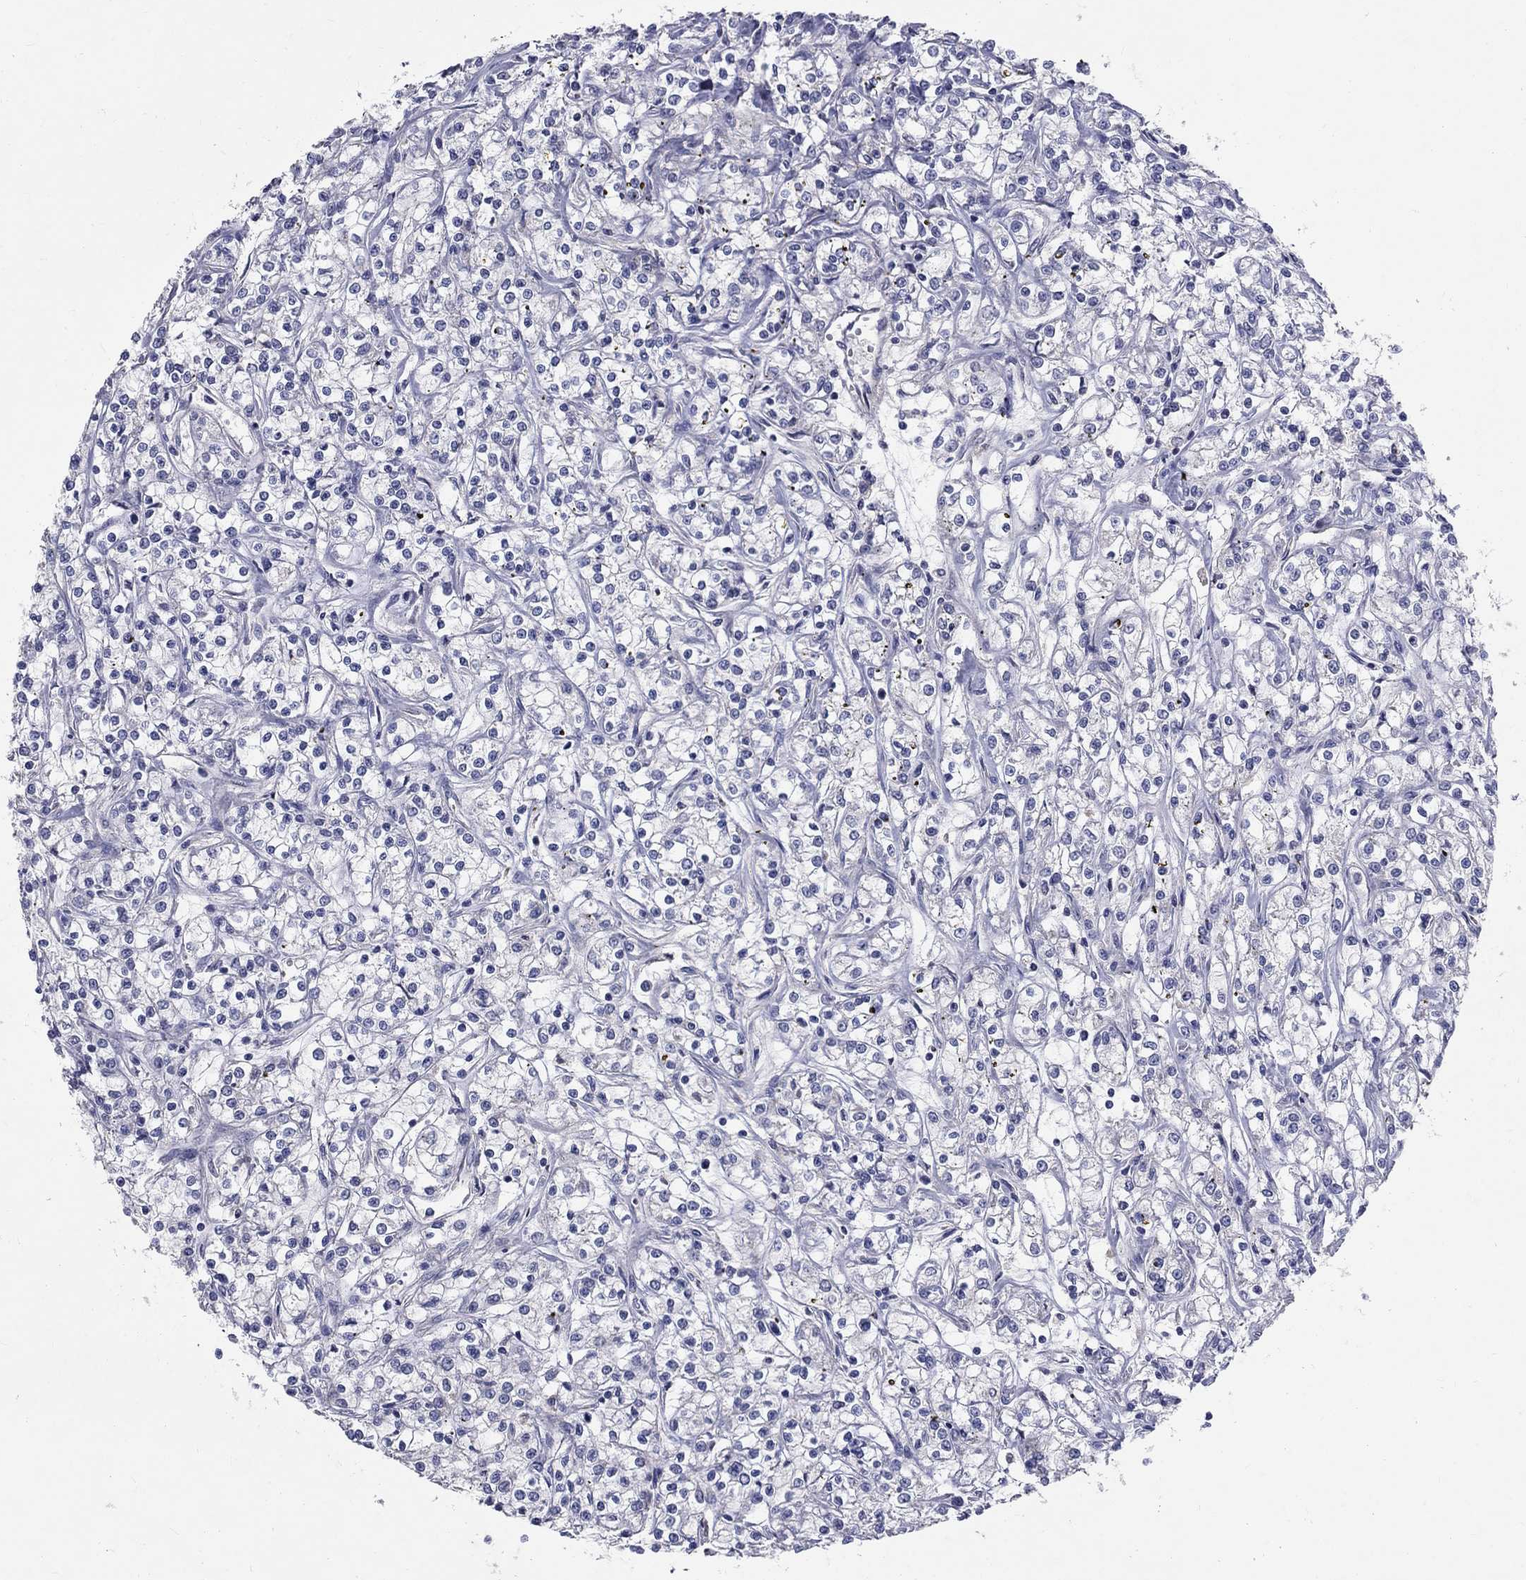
{"staining": {"intensity": "negative", "quantity": "none", "location": "none"}, "tissue": "renal cancer", "cell_type": "Tumor cells", "image_type": "cancer", "snomed": [{"axis": "morphology", "description": "Adenocarcinoma, NOS"}, {"axis": "topography", "description": "Kidney"}], "caption": "An immunohistochemistry (IHC) histopathology image of adenocarcinoma (renal) is shown. There is no staining in tumor cells of adenocarcinoma (renal). Brightfield microscopy of IHC stained with DAB (brown) and hematoxylin (blue), captured at high magnification.", "gene": "SLC4A10", "patient": {"sex": "female", "age": 59}}